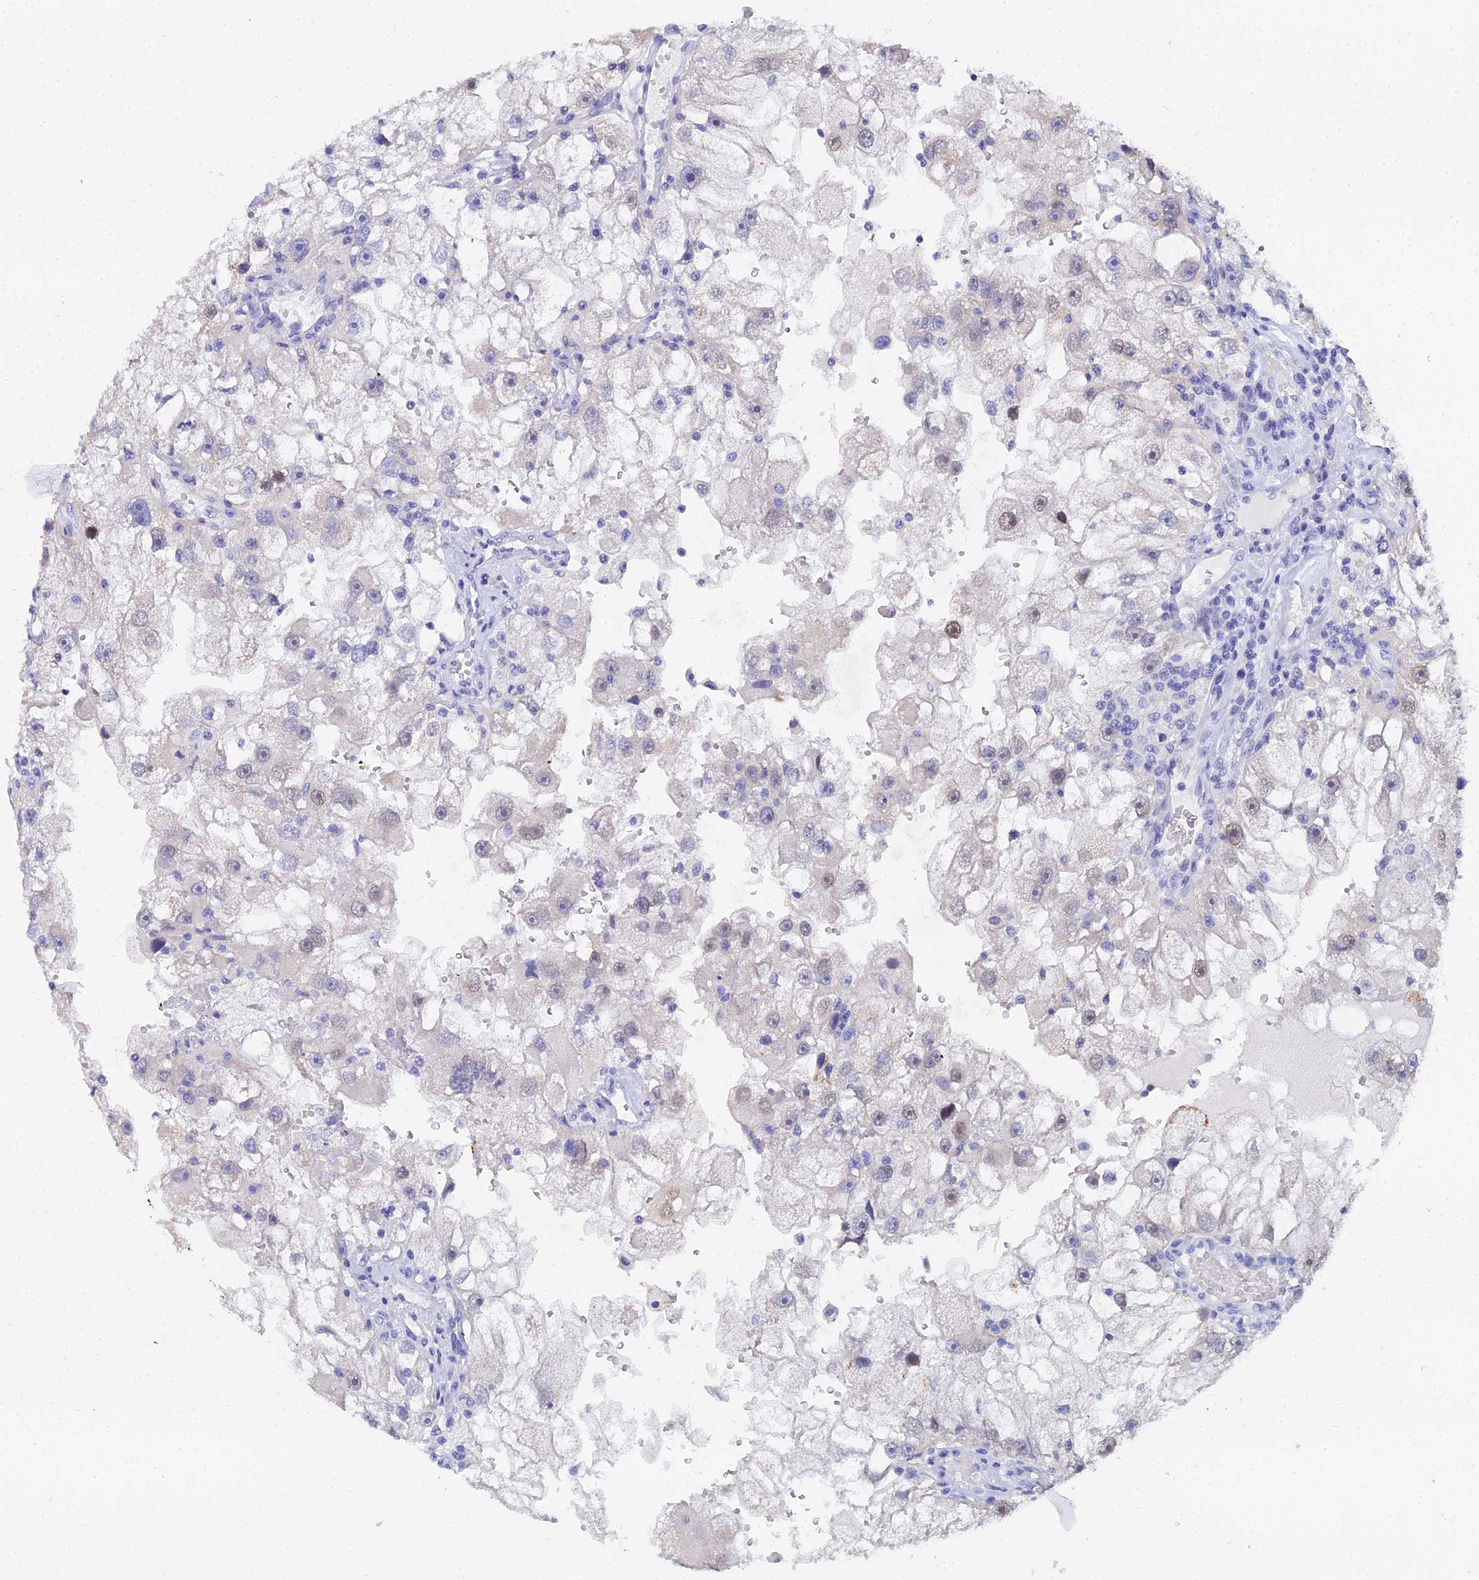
{"staining": {"intensity": "weak", "quantity": "<25%", "location": "nuclear"}, "tissue": "renal cancer", "cell_type": "Tumor cells", "image_type": "cancer", "snomed": [{"axis": "morphology", "description": "Adenocarcinoma, NOS"}, {"axis": "topography", "description": "Kidney"}], "caption": "Tumor cells show no significant positivity in renal cancer (adenocarcinoma).", "gene": "OCM", "patient": {"sex": "male", "age": 63}}